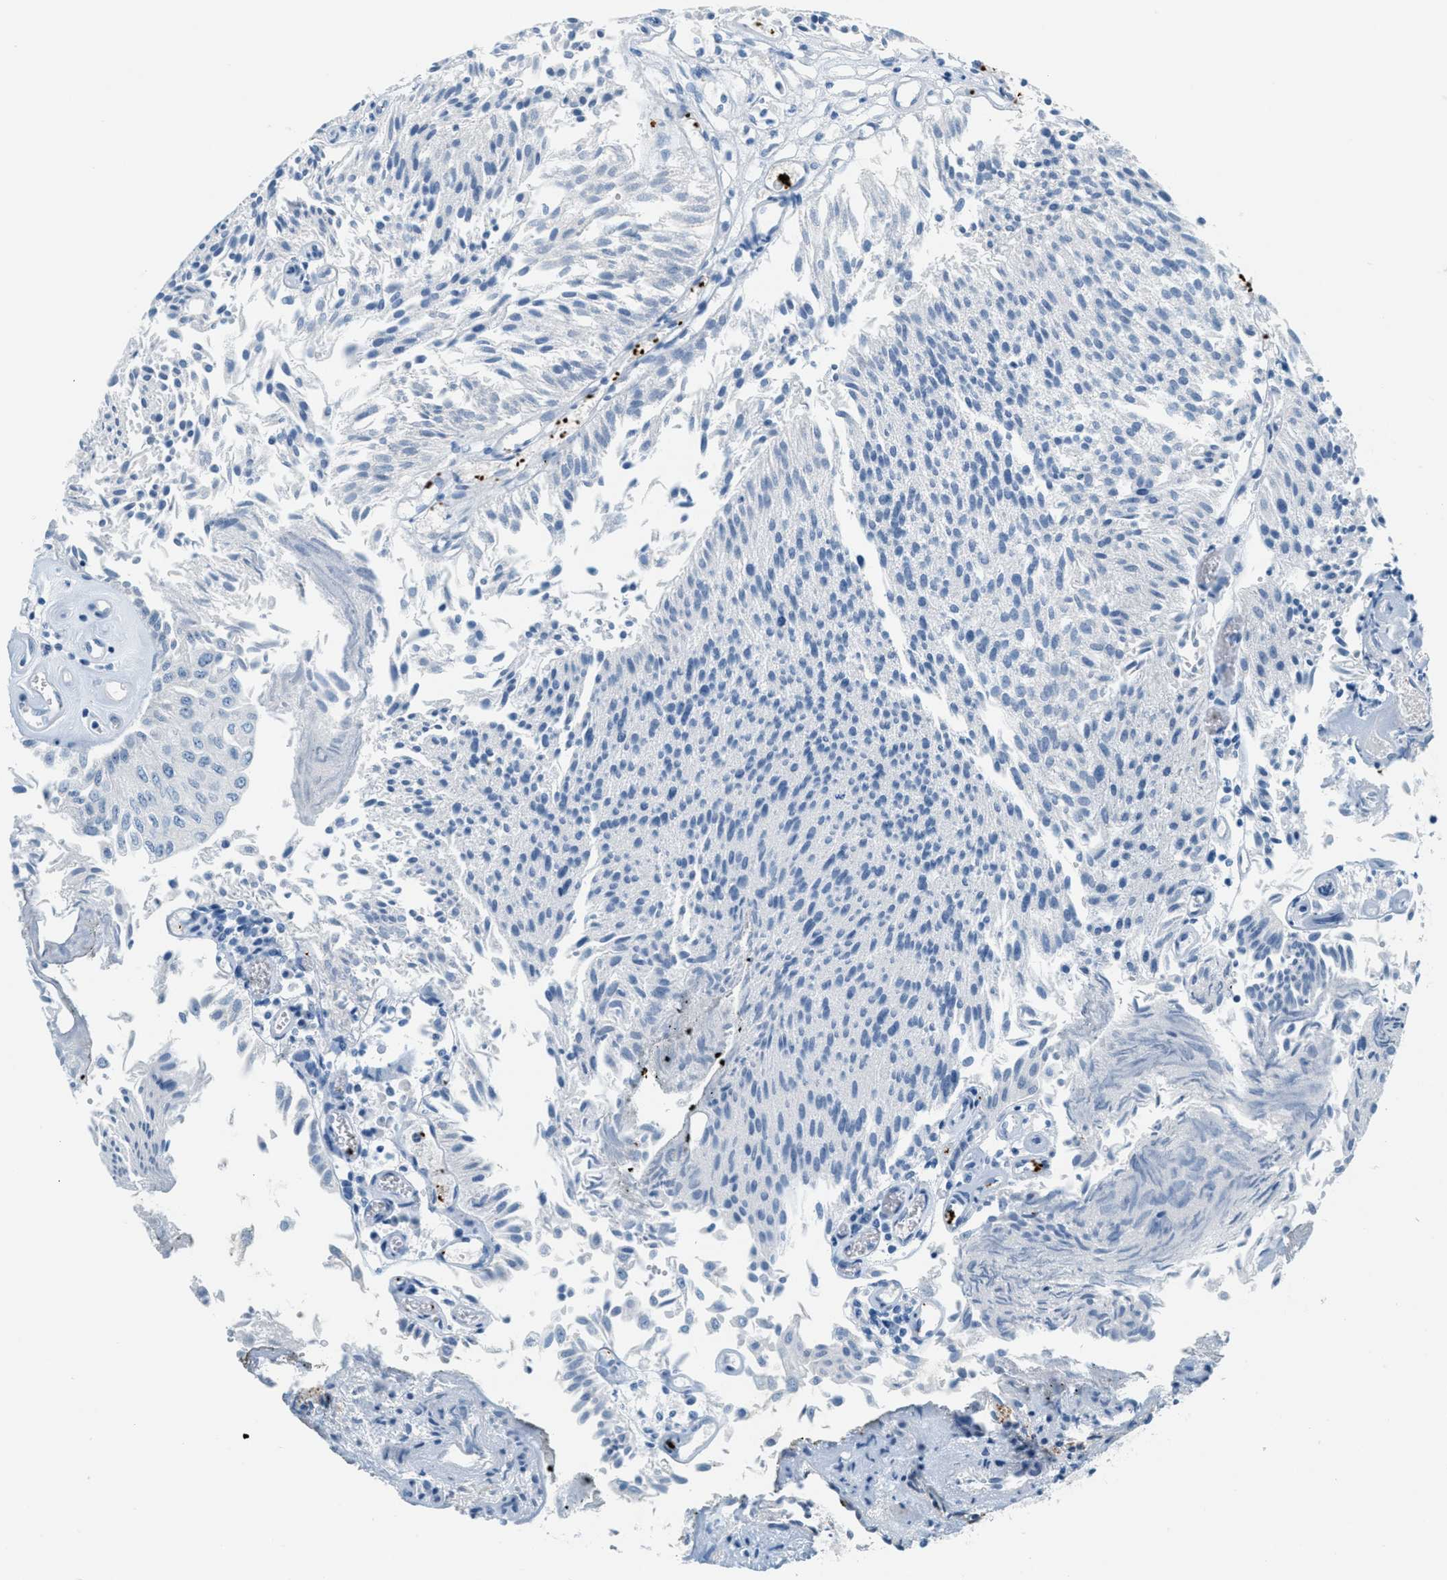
{"staining": {"intensity": "negative", "quantity": "none", "location": "none"}, "tissue": "urothelial cancer", "cell_type": "Tumor cells", "image_type": "cancer", "snomed": [{"axis": "morphology", "description": "Urothelial carcinoma, Low grade"}, {"axis": "topography", "description": "Urinary bladder"}], "caption": "Low-grade urothelial carcinoma stained for a protein using immunohistochemistry displays no staining tumor cells.", "gene": "PPBP", "patient": {"sex": "male", "age": 86}}